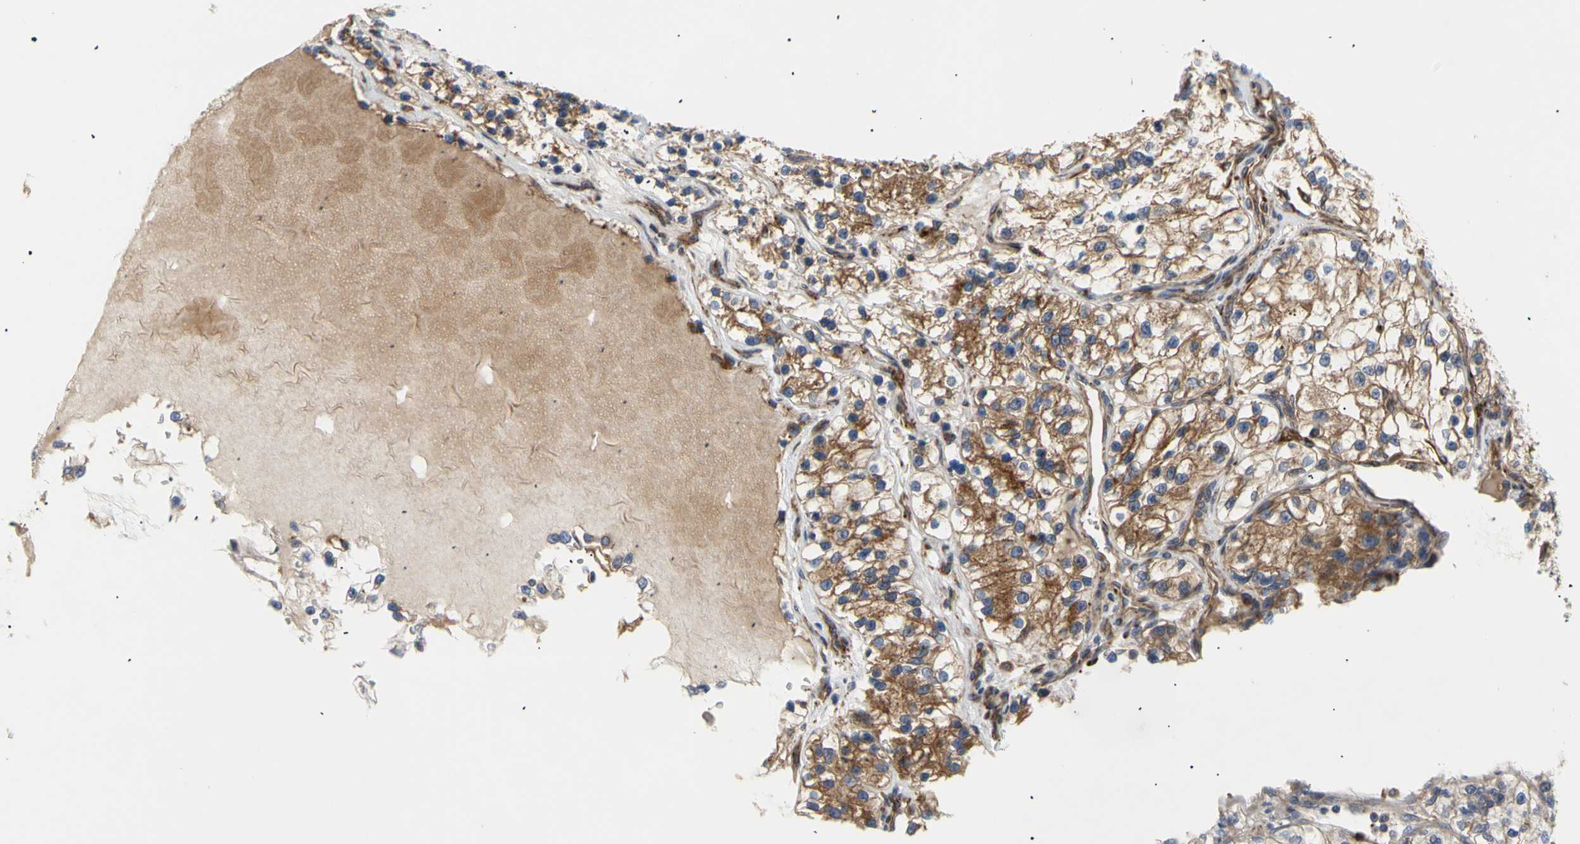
{"staining": {"intensity": "moderate", "quantity": "<25%", "location": "cytoplasmic/membranous"}, "tissue": "renal cancer", "cell_type": "Tumor cells", "image_type": "cancer", "snomed": [{"axis": "morphology", "description": "Adenocarcinoma, NOS"}, {"axis": "topography", "description": "Kidney"}], "caption": "This is an image of immunohistochemistry staining of renal cancer (adenocarcinoma), which shows moderate staining in the cytoplasmic/membranous of tumor cells.", "gene": "TUBG2", "patient": {"sex": "female", "age": 57}}